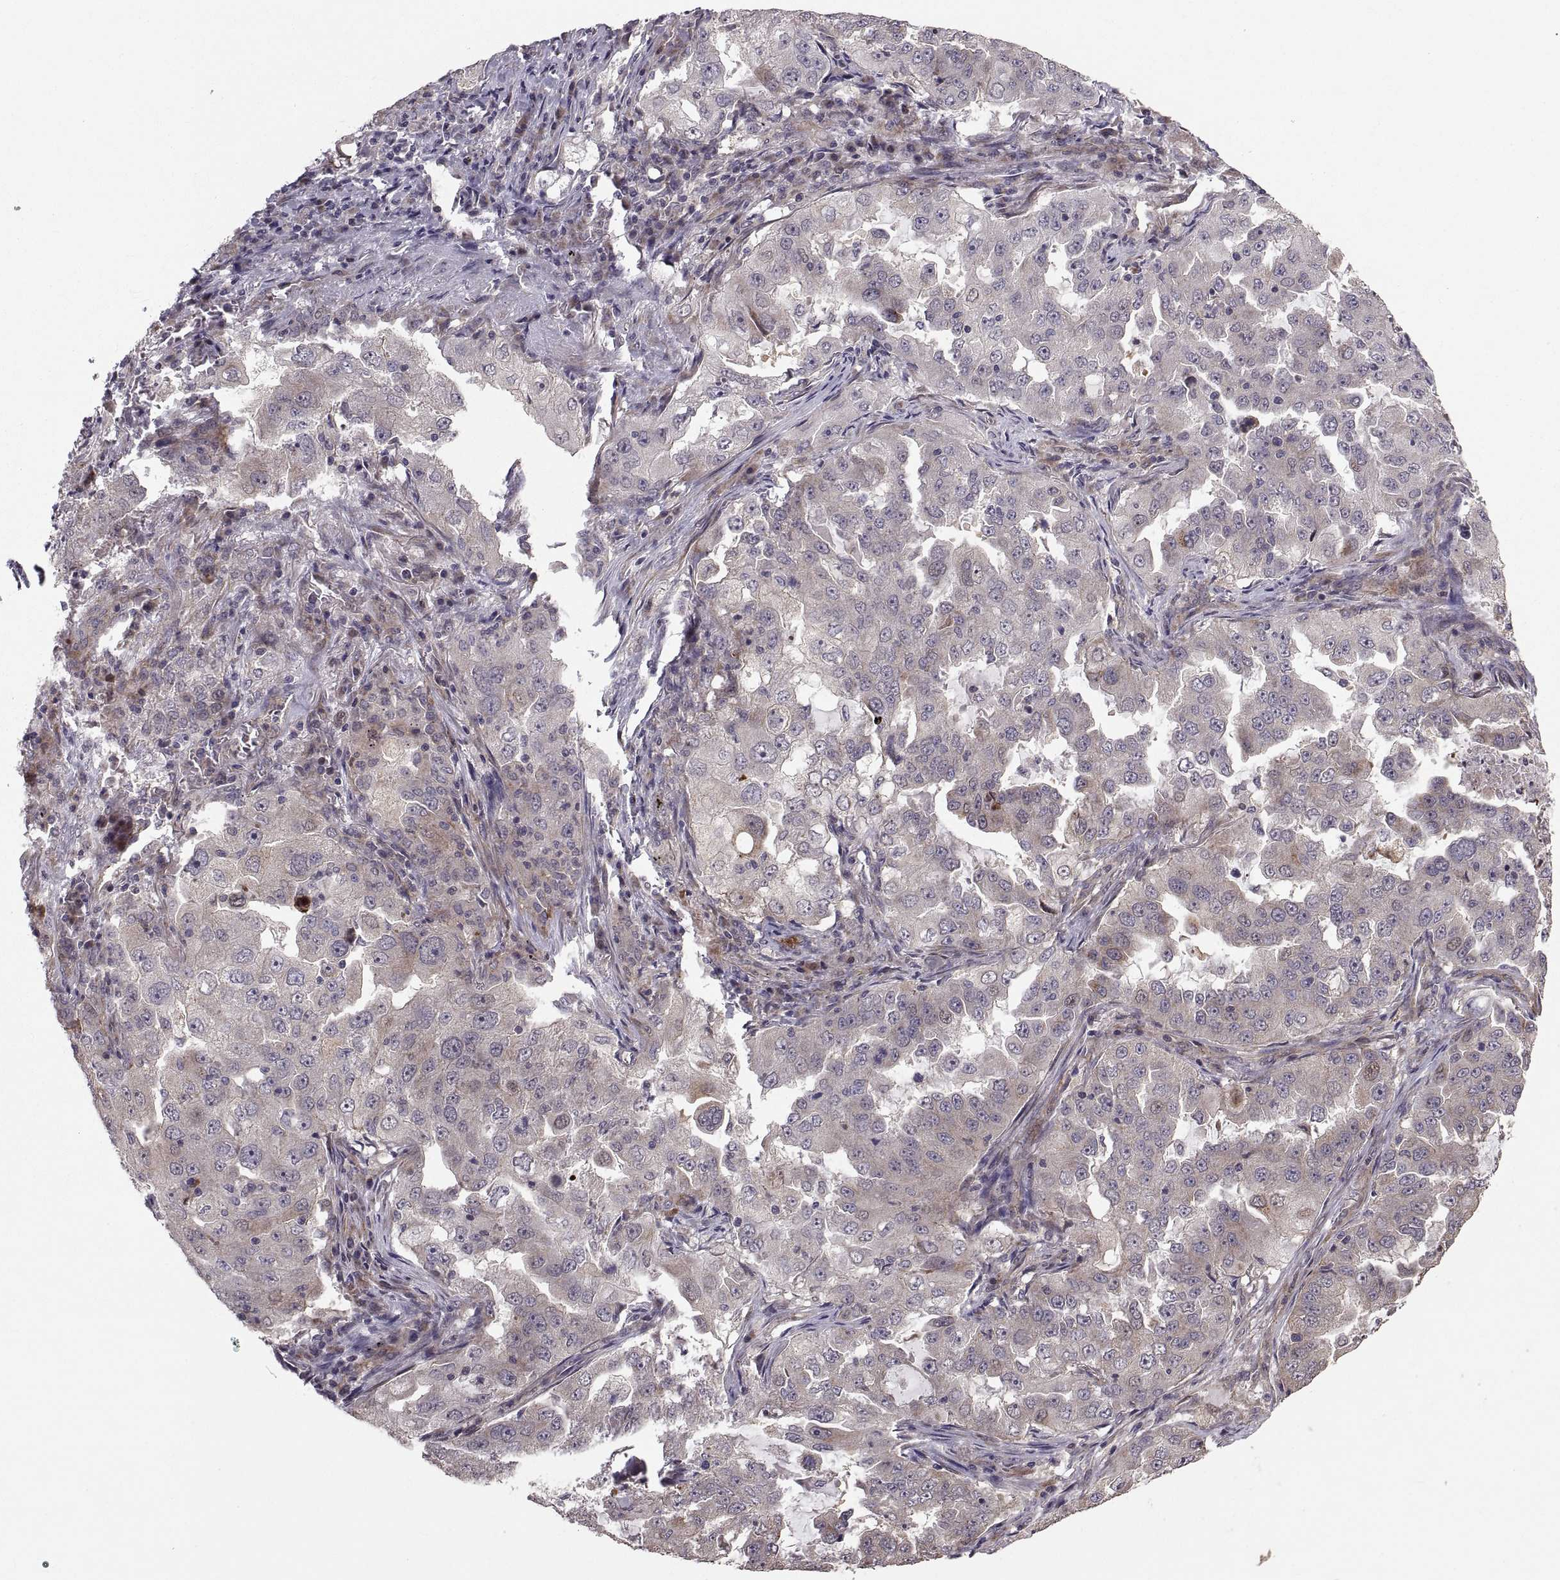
{"staining": {"intensity": "moderate", "quantity": "<25%", "location": "cytoplasmic/membranous"}, "tissue": "lung cancer", "cell_type": "Tumor cells", "image_type": "cancer", "snomed": [{"axis": "morphology", "description": "Adenocarcinoma, NOS"}, {"axis": "topography", "description": "Lung"}], "caption": "A brown stain shows moderate cytoplasmic/membranous staining of a protein in adenocarcinoma (lung) tumor cells. (IHC, brightfield microscopy, high magnification).", "gene": "PMM2", "patient": {"sex": "female", "age": 61}}